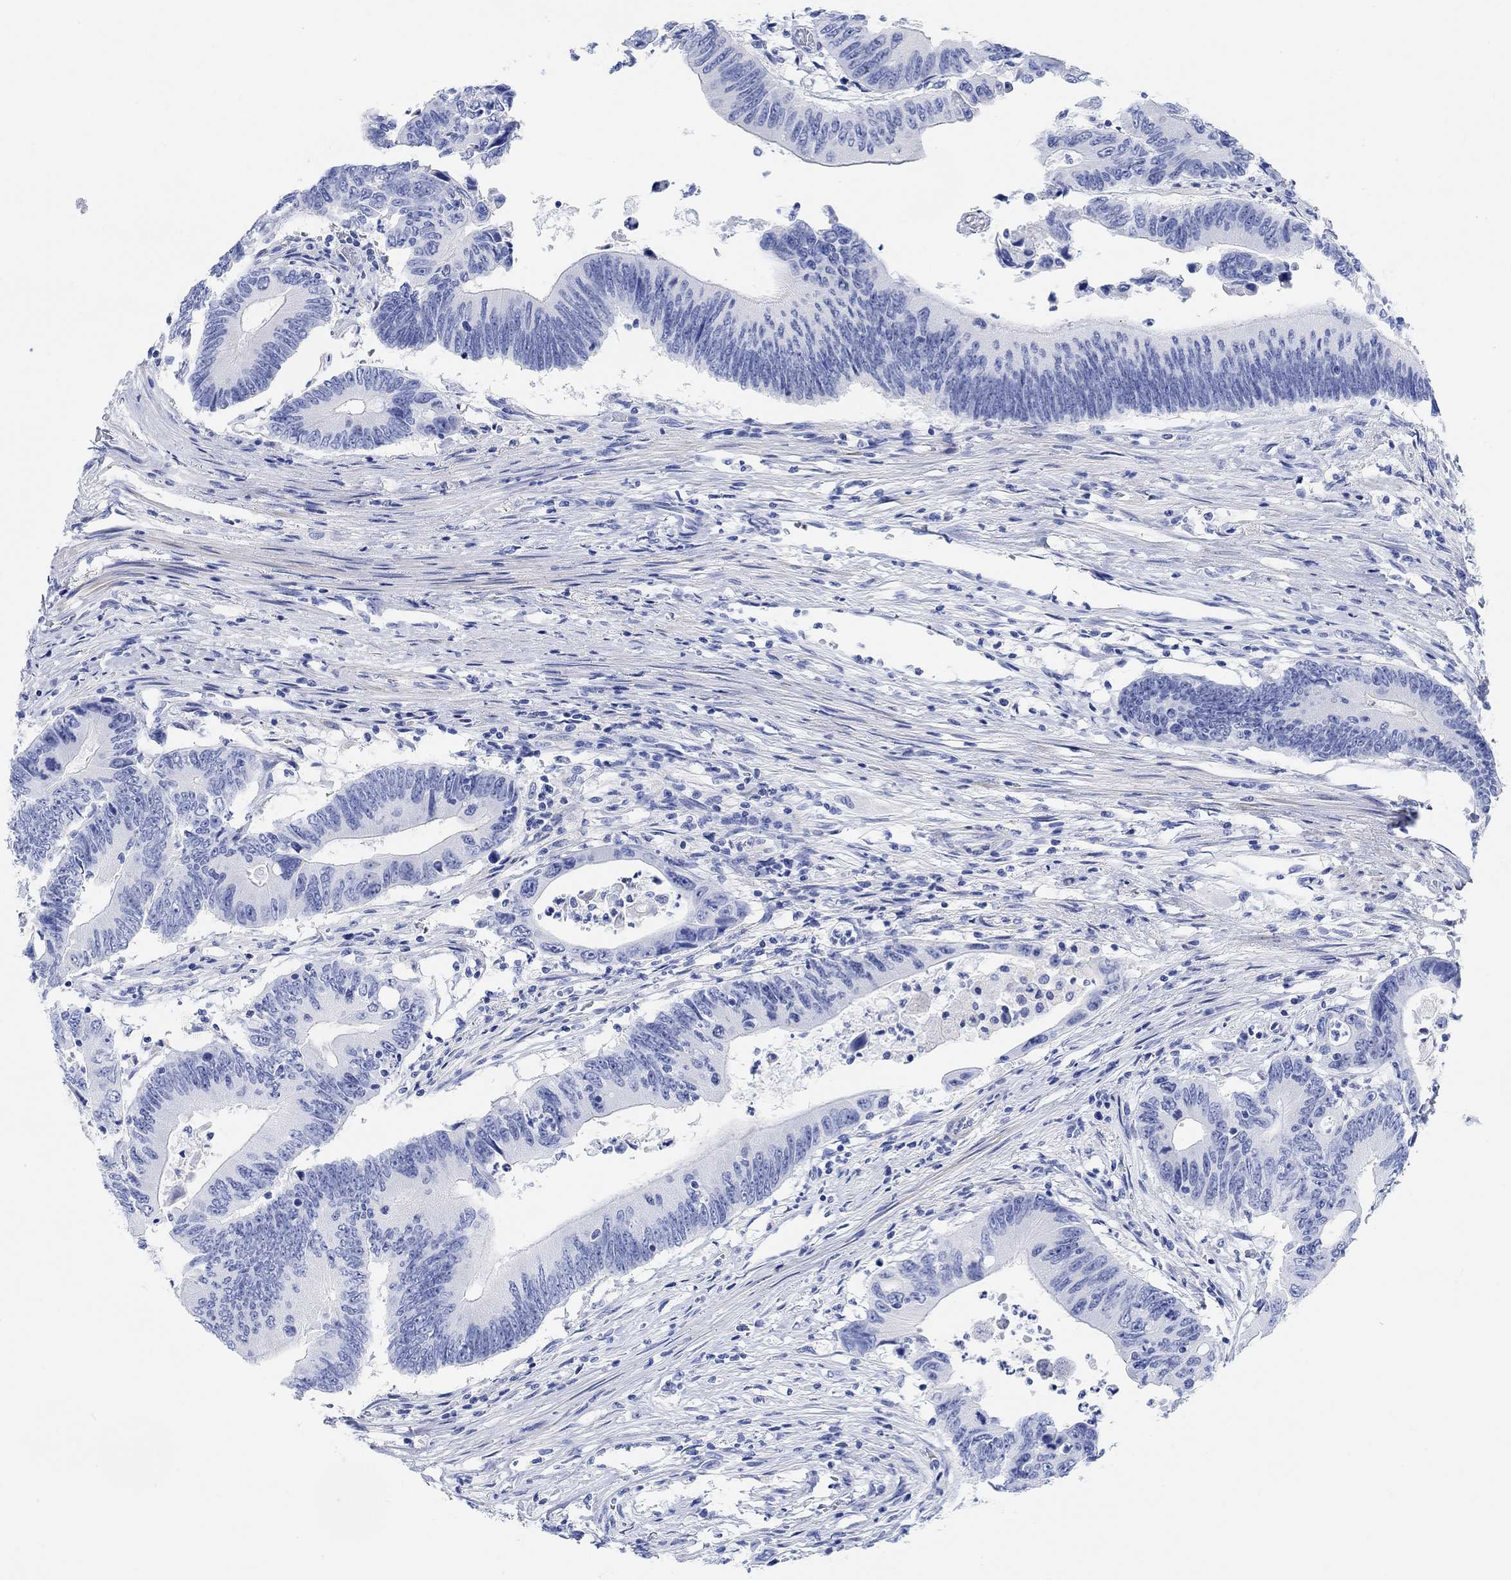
{"staining": {"intensity": "negative", "quantity": "none", "location": "none"}, "tissue": "colorectal cancer", "cell_type": "Tumor cells", "image_type": "cancer", "snomed": [{"axis": "morphology", "description": "Adenocarcinoma, NOS"}, {"axis": "topography", "description": "Colon"}], "caption": "Colorectal cancer (adenocarcinoma) was stained to show a protein in brown. There is no significant positivity in tumor cells. Nuclei are stained in blue.", "gene": "ANKRD33", "patient": {"sex": "female", "age": 90}}